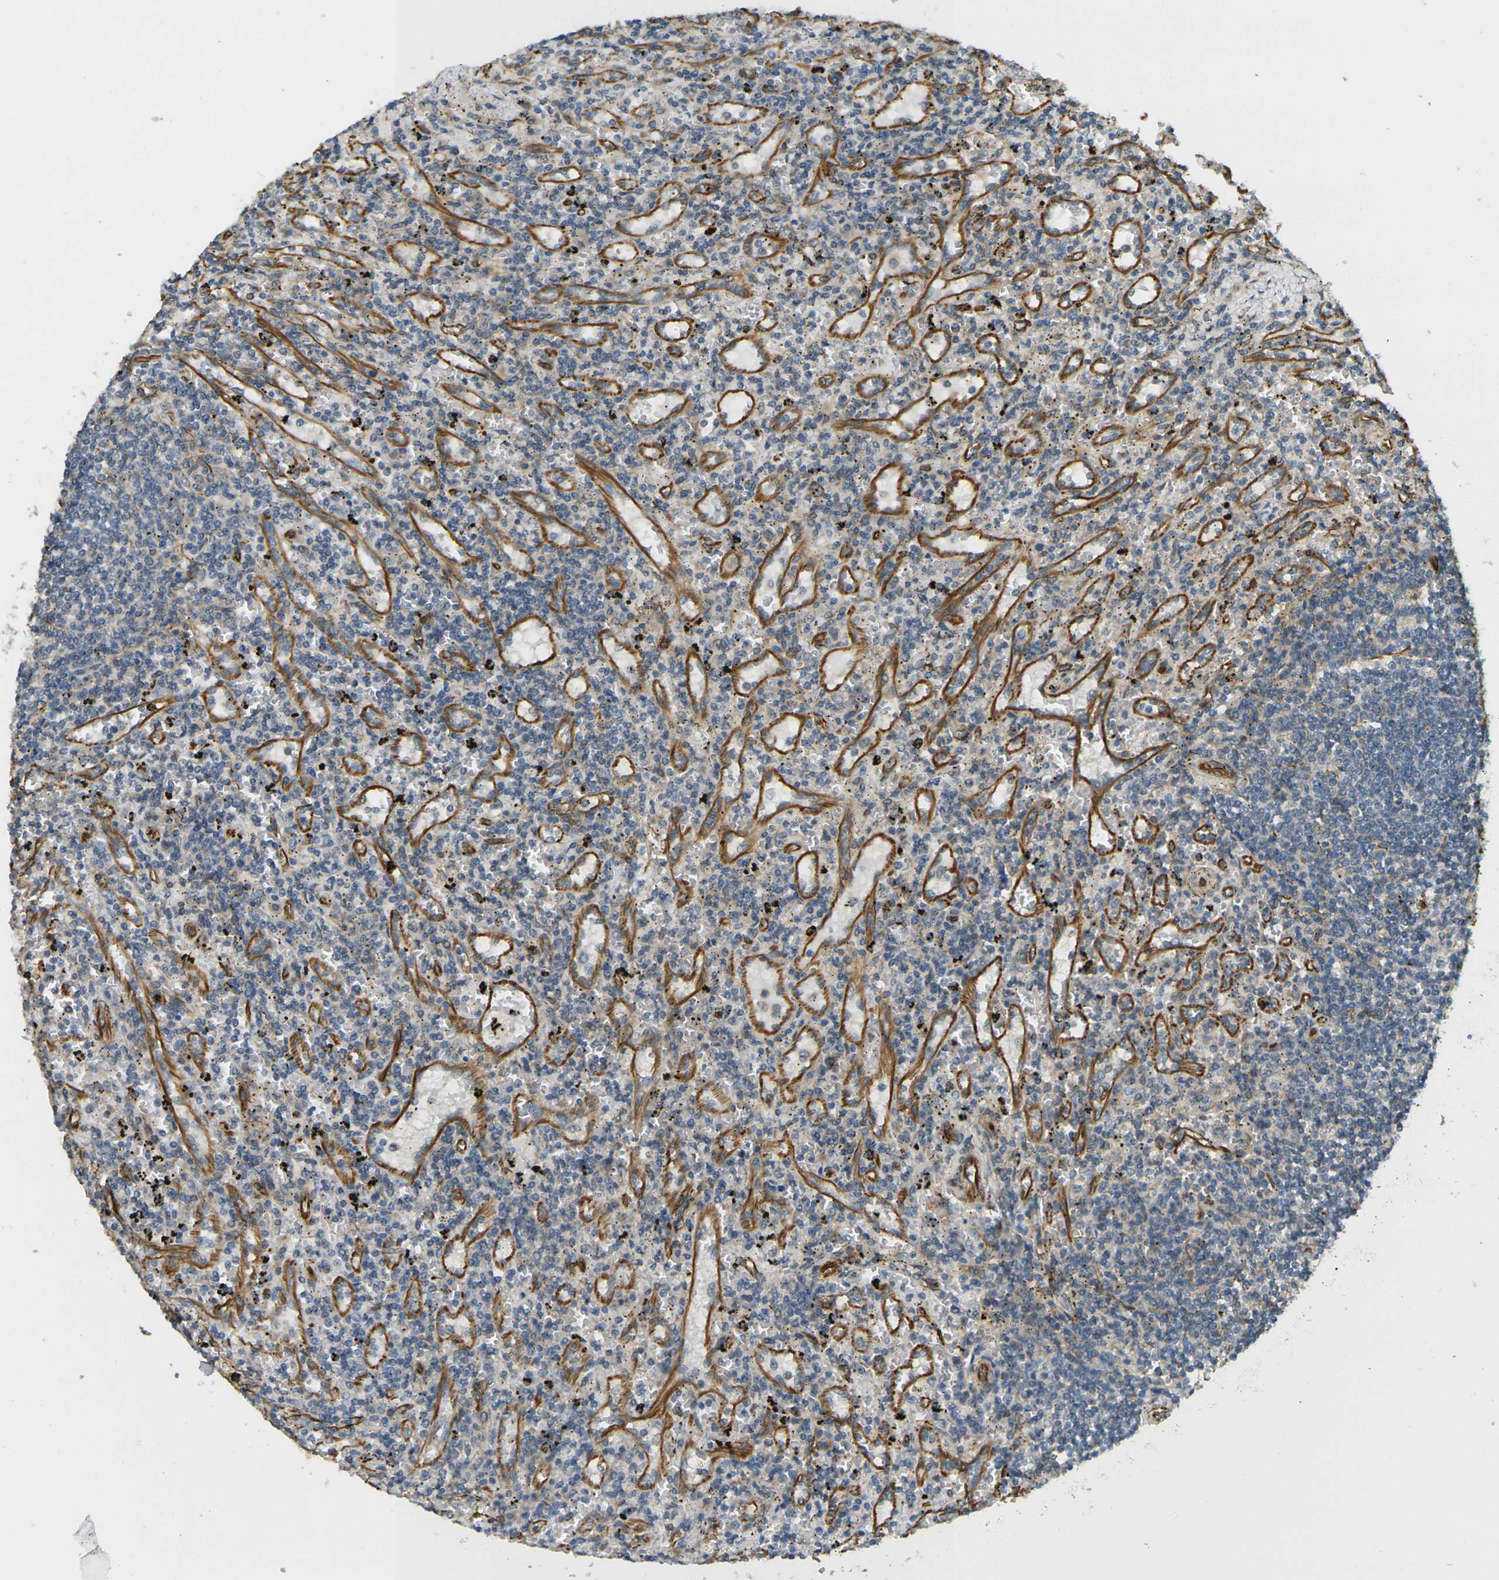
{"staining": {"intensity": "weak", "quantity": "<25%", "location": "cytoplasmic/membranous"}, "tissue": "lymphoma", "cell_type": "Tumor cells", "image_type": "cancer", "snomed": [{"axis": "morphology", "description": "Malignant lymphoma, non-Hodgkin's type, Low grade"}, {"axis": "topography", "description": "Spleen"}], "caption": "Immunohistochemistry (IHC) photomicrograph of human lymphoma stained for a protein (brown), which reveals no staining in tumor cells.", "gene": "CYTH3", "patient": {"sex": "male", "age": 76}}